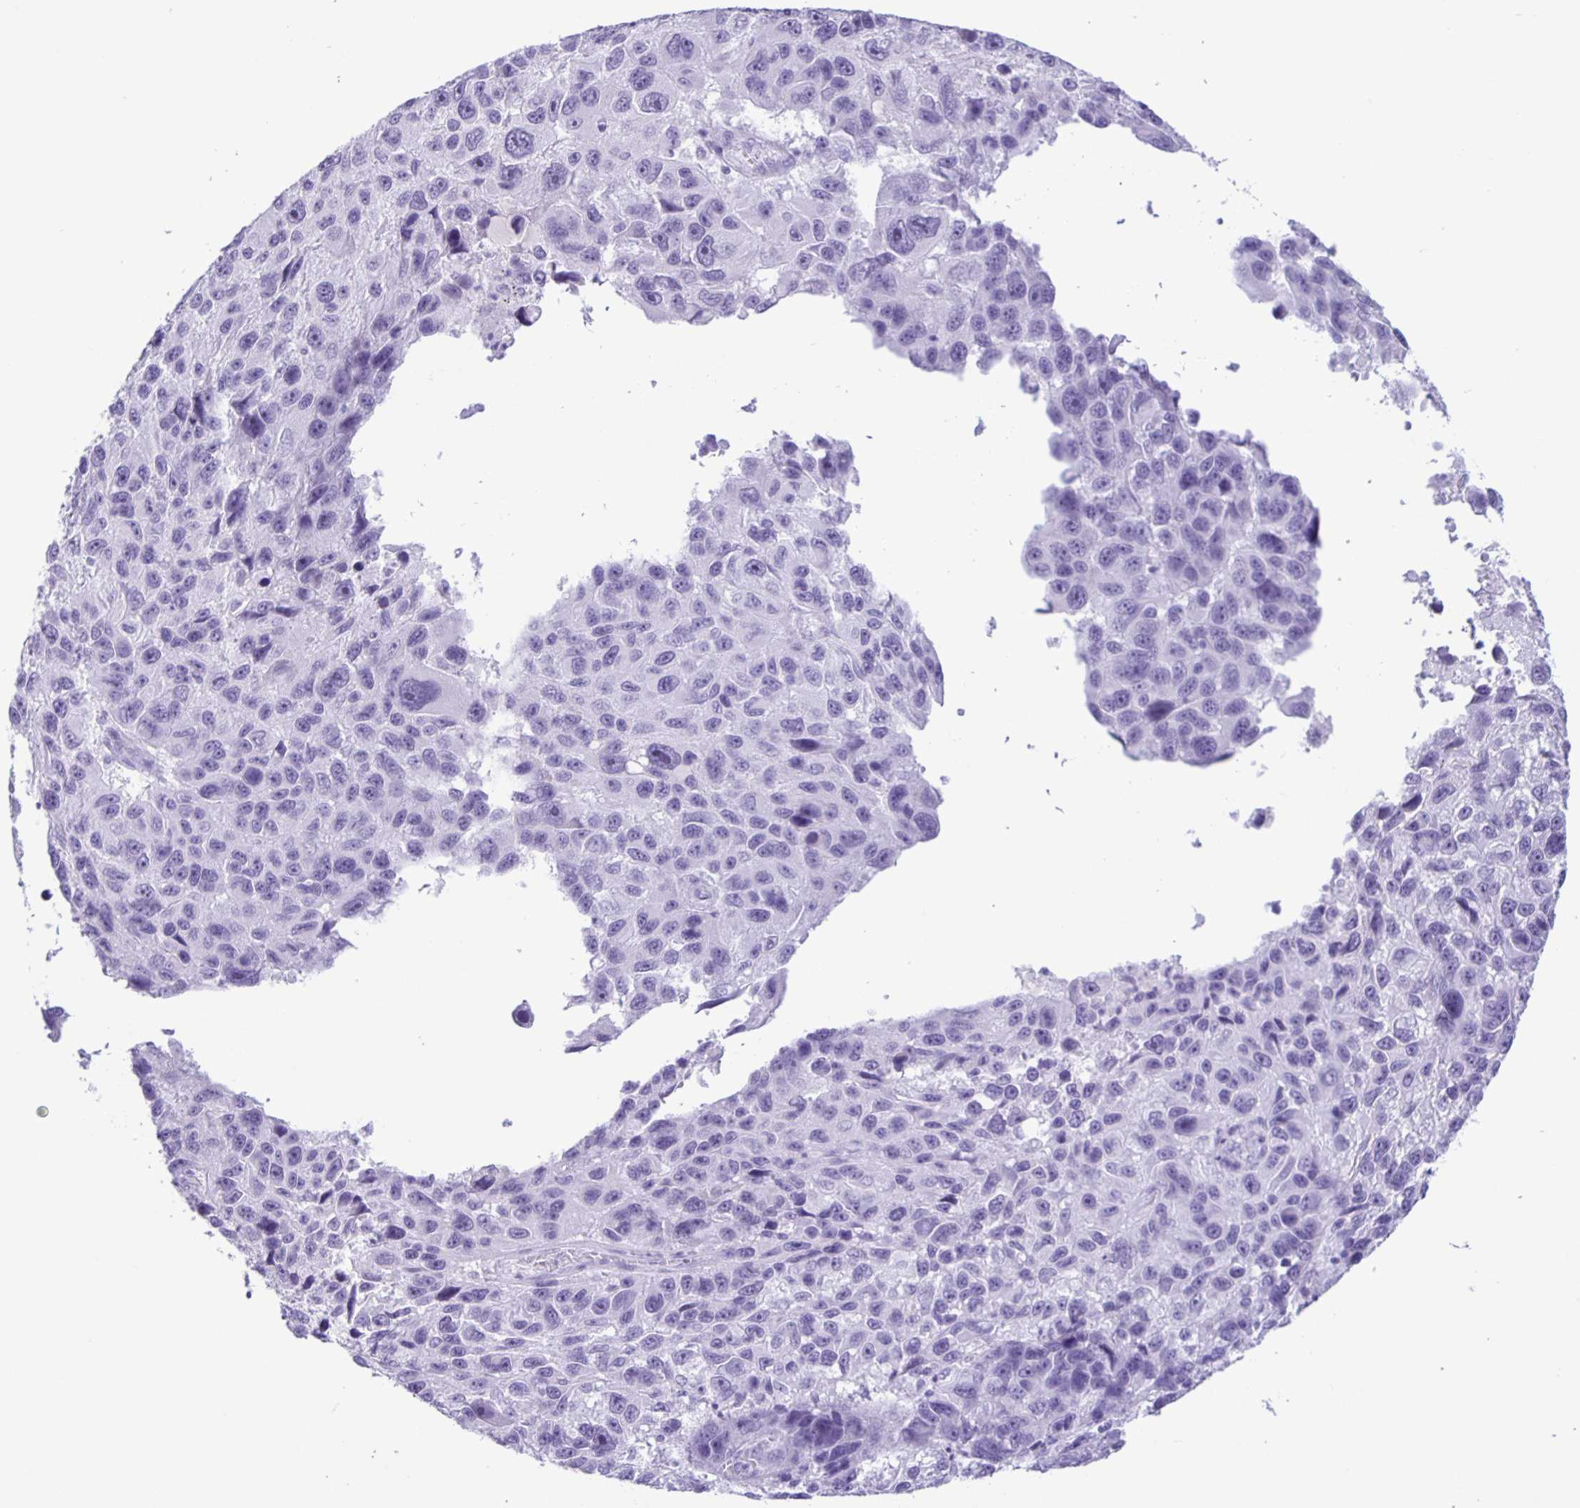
{"staining": {"intensity": "negative", "quantity": "none", "location": "none"}, "tissue": "melanoma", "cell_type": "Tumor cells", "image_type": "cancer", "snomed": [{"axis": "morphology", "description": "Malignant melanoma, NOS"}, {"axis": "topography", "description": "Skin"}], "caption": "This is a photomicrograph of immunohistochemistry (IHC) staining of melanoma, which shows no expression in tumor cells.", "gene": "EZHIP", "patient": {"sex": "male", "age": 53}}